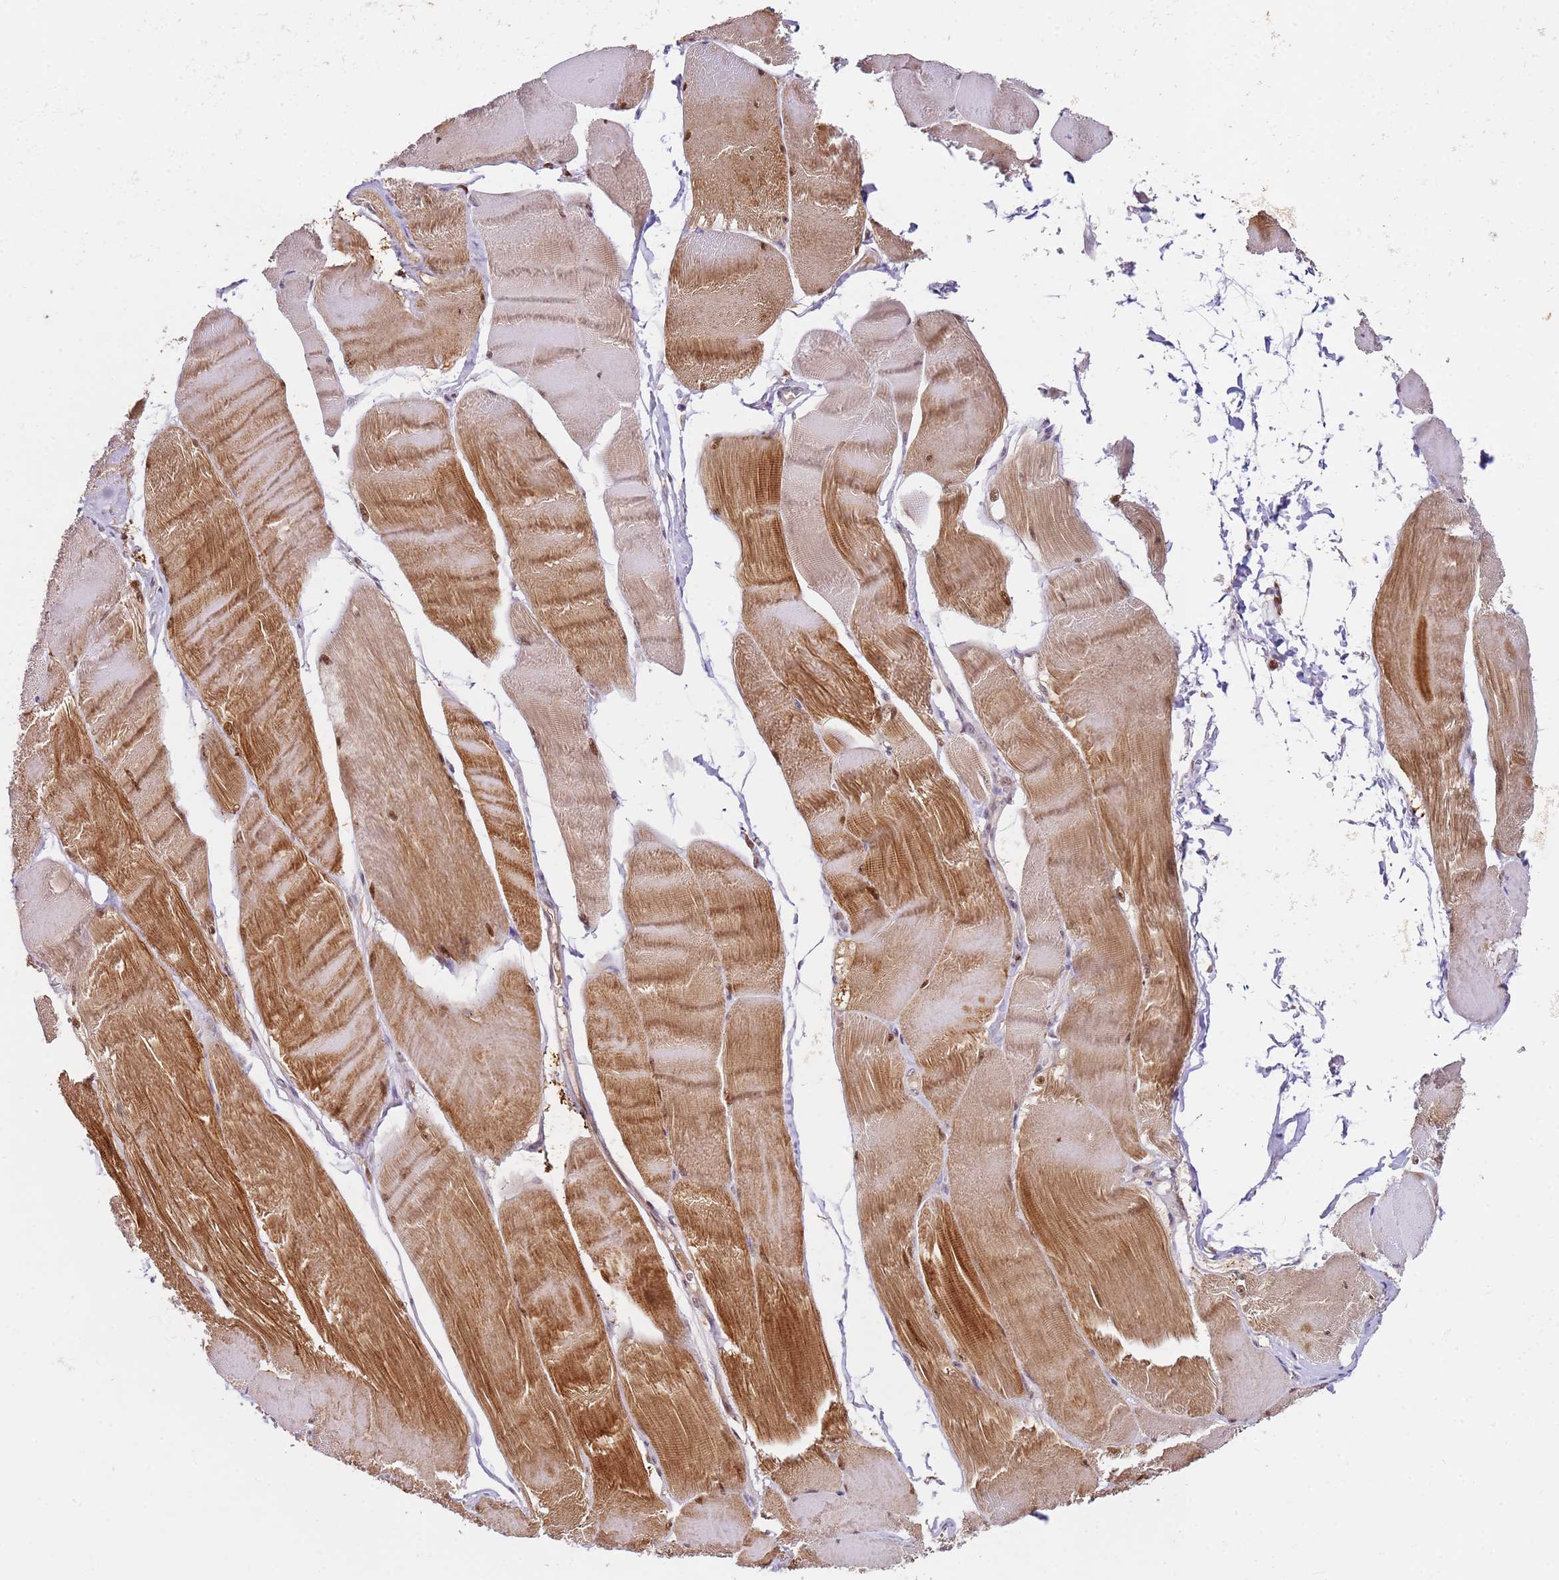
{"staining": {"intensity": "strong", "quantity": ">75%", "location": "cytoplasmic/membranous,nuclear"}, "tissue": "skeletal muscle", "cell_type": "Myocytes", "image_type": "normal", "snomed": [{"axis": "morphology", "description": "Normal tissue, NOS"}, {"axis": "morphology", "description": "Basal cell carcinoma"}, {"axis": "topography", "description": "Skeletal muscle"}], "caption": "Immunohistochemical staining of benign human skeletal muscle displays strong cytoplasmic/membranous,nuclear protein positivity in about >75% of myocytes. The protein of interest is shown in brown color, while the nuclei are stained blue.", "gene": "LGALSL", "patient": {"sex": "female", "age": 64}}